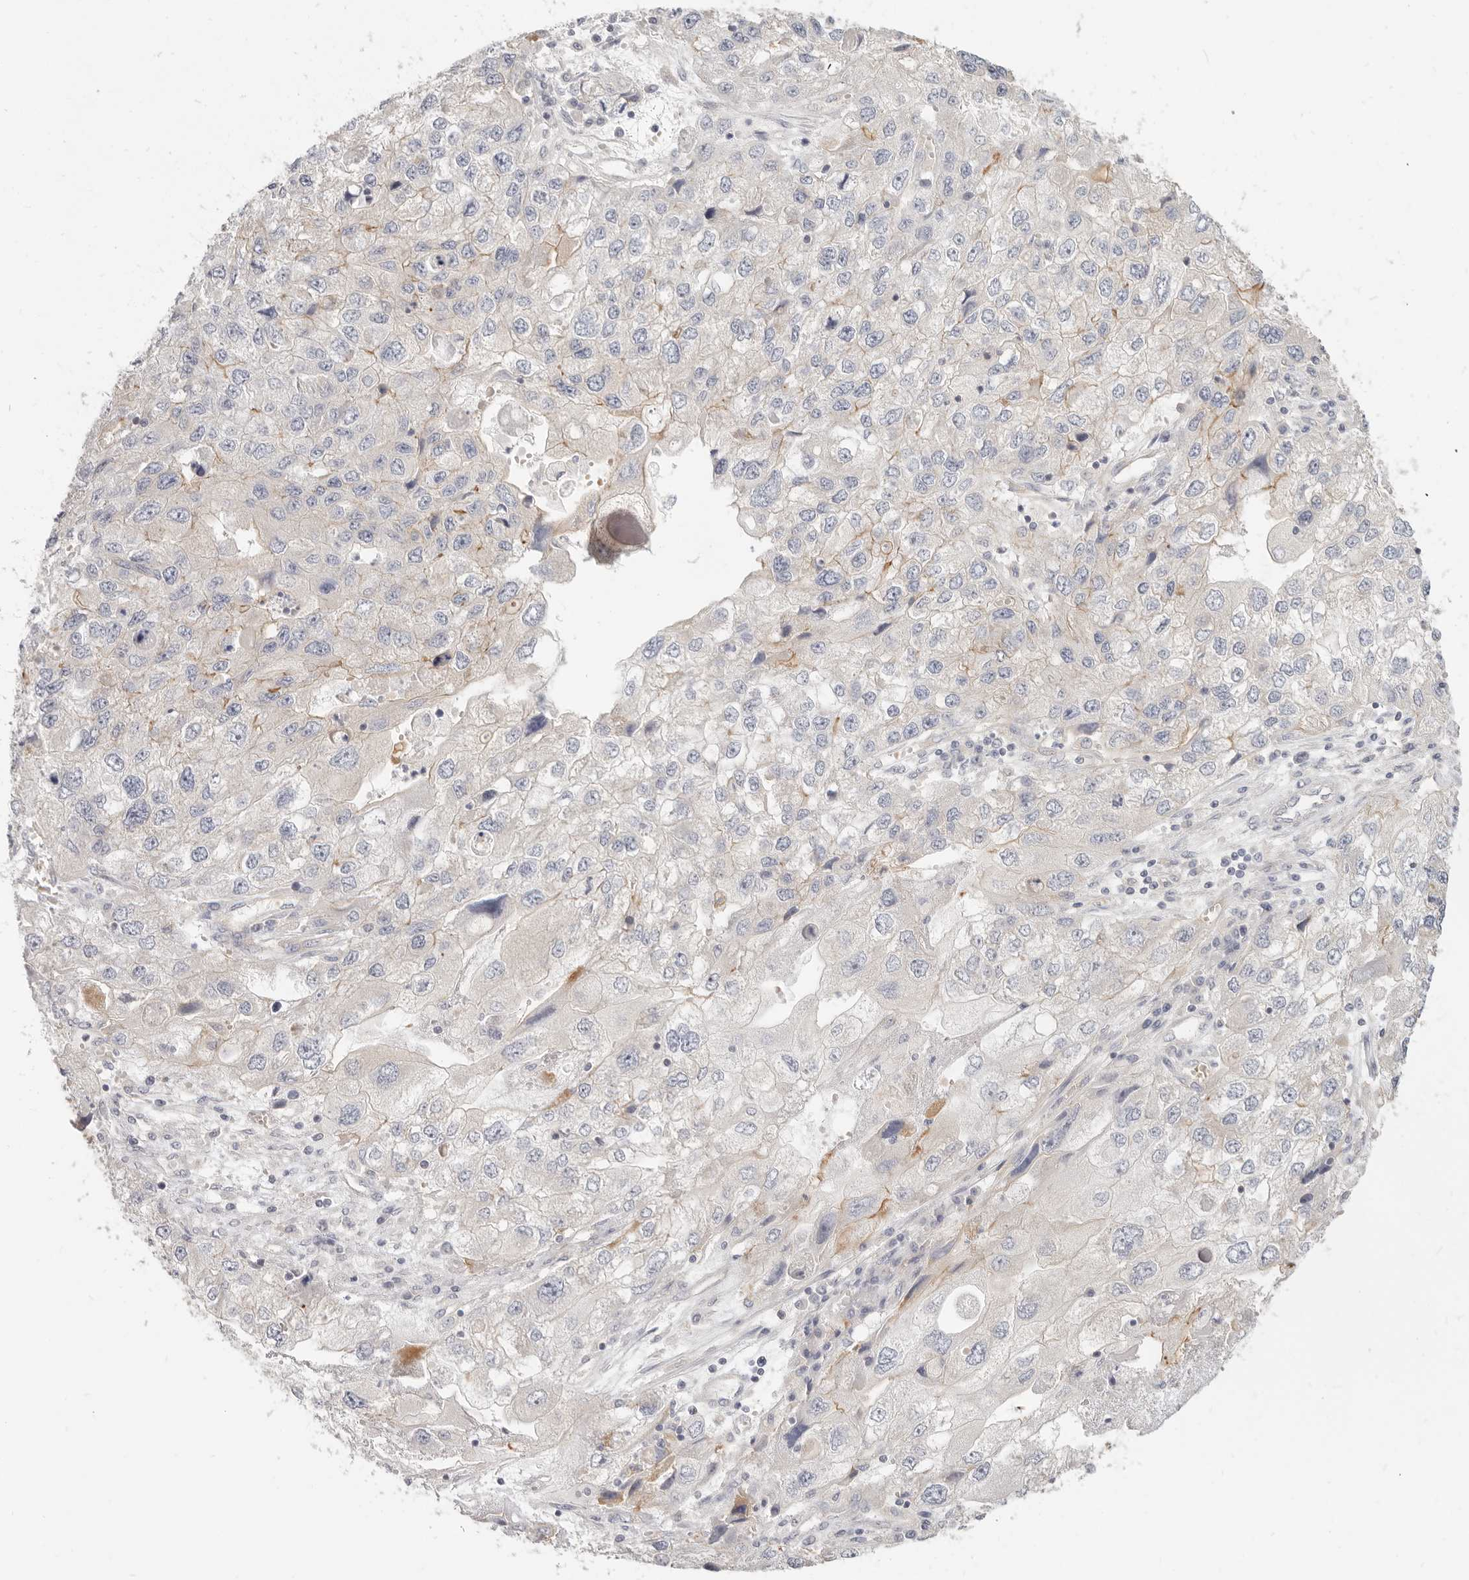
{"staining": {"intensity": "moderate", "quantity": "<25%", "location": "cytoplasmic/membranous"}, "tissue": "endometrial cancer", "cell_type": "Tumor cells", "image_type": "cancer", "snomed": [{"axis": "morphology", "description": "Adenocarcinoma, NOS"}, {"axis": "topography", "description": "Endometrium"}], "caption": "Tumor cells demonstrate low levels of moderate cytoplasmic/membranous staining in approximately <25% of cells in adenocarcinoma (endometrial). The staining was performed using DAB (3,3'-diaminobenzidine), with brown indicating positive protein expression. Nuclei are stained blue with hematoxylin.", "gene": "LTB4R2", "patient": {"sex": "female", "age": 49}}